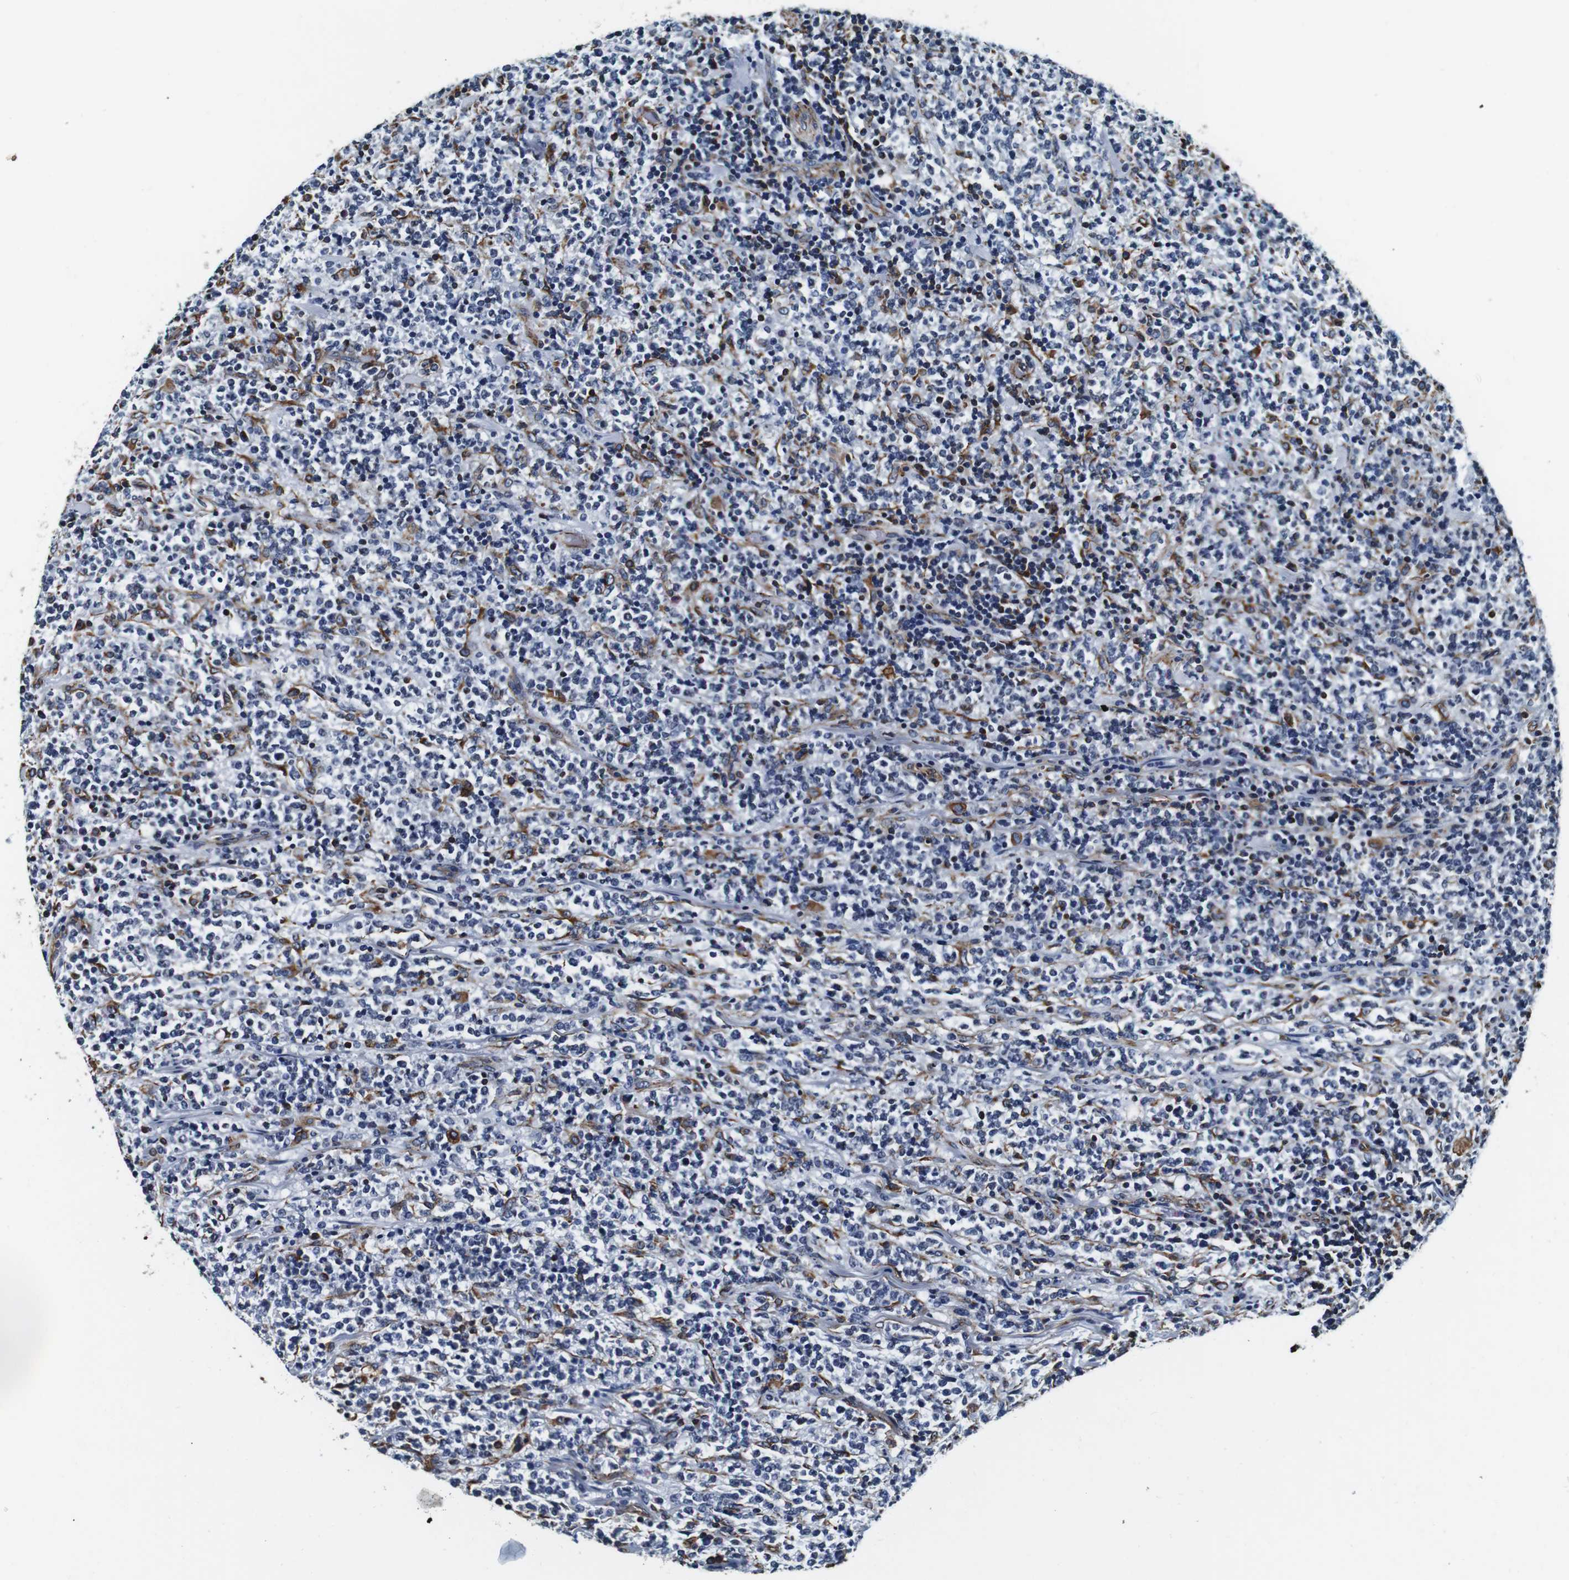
{"staining": {"intensity": "moderate", "quantity": "<25%", "location": "cytoplasmic/membranous"}, "tissue": "lymphoma", "cell_type": "Tumor cells", "image_type": "cancer", "snomed": [{"axis": "morphology", "description": "Malignant lymphoma, non-Hodgkin's type, High grade"}, {"axis": "topography", "description": "Soft tissue"}], "caption": "A brown stain shows moderate cytoplasmic/membranous staining of a protein in human malignant lymphoma, non-Hodgkin's type (high-grade) tumor cells. Nuclei are stained in blue.", "gene": "GJE1", "patient": {"sex": "male", "age": 18}}